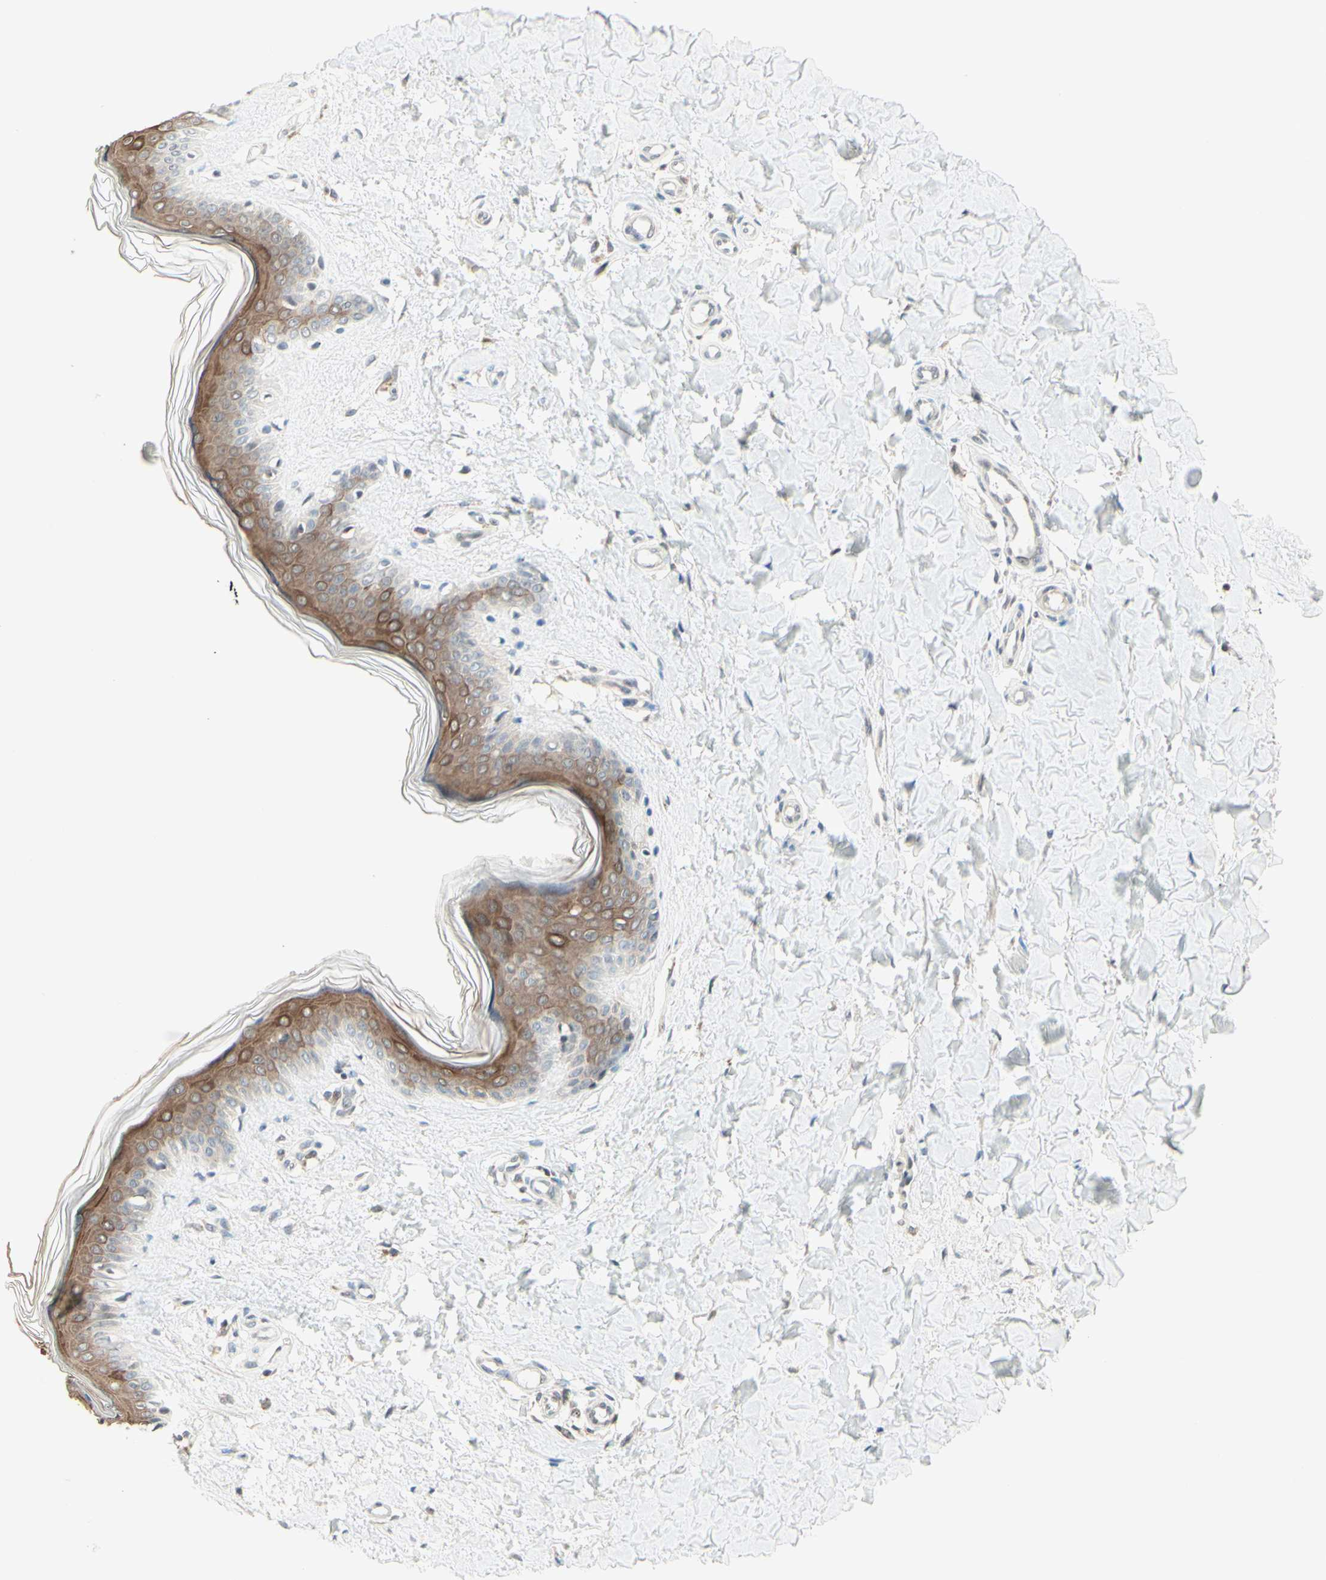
{"staining": {"intensity": "negative", "quantity": "none", "location": "none"}, "tissue": "skin", "cell_type": "Fibroblasts", "image_type": "normal", "snomed": [{"axis": "morphology", "description": "Normal tissue, NOS"}, {"axis": "topography", "description": "Skin"}], "caption": "A high-resolution micrograph shows IHC staining of unremarkable skin, which reveals no significant positivity in fibroblasts.", "gene": "ZW10", "patient": {"sex": "female", "age": 41}}